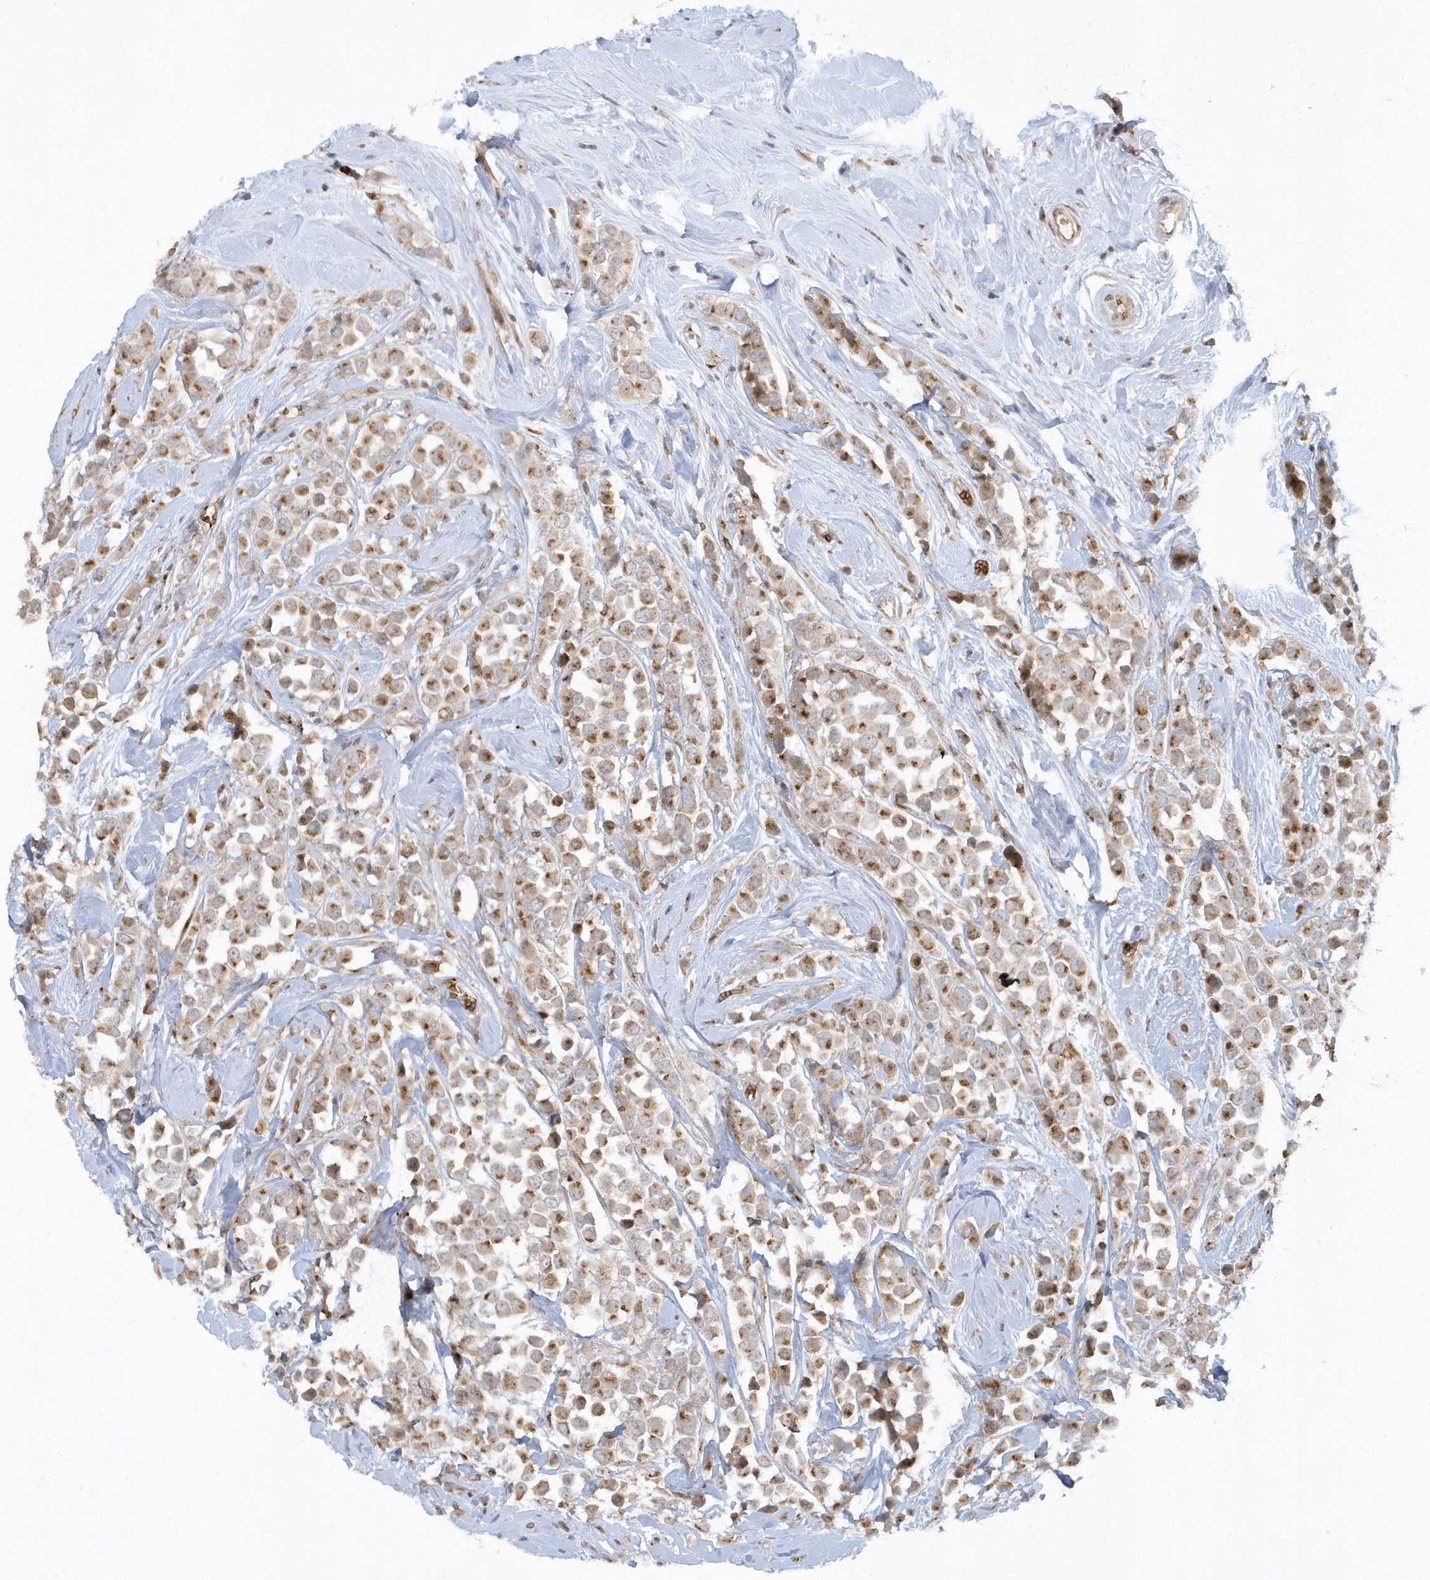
{"staining": {"intensity": "moderate", "quantity": ">75%", "location": "cytoplasmic/membranous"}, "tissue": "breast cancer", "cell_type": "Tumor cells", "image_type": "cancer", "snomed": [{"axis": "morphology", "description": "Duct carcinoma"}, {"axis": "topography", "description": "Breast"}], "caption": "IHC (DAB) staining of breast cancer (intraductal carcinoma) displays moderate cytoplasmic/membranous protein expression in approximately >75% of tumor cells. (Stains: DAB (3,3'-diaminobenzidine) in brown, nuclei in blue, Microscopy: brightfield microscopy at high magnification).", "gene": "RPP40", "patient": {"sex": "female", "age": 61}}